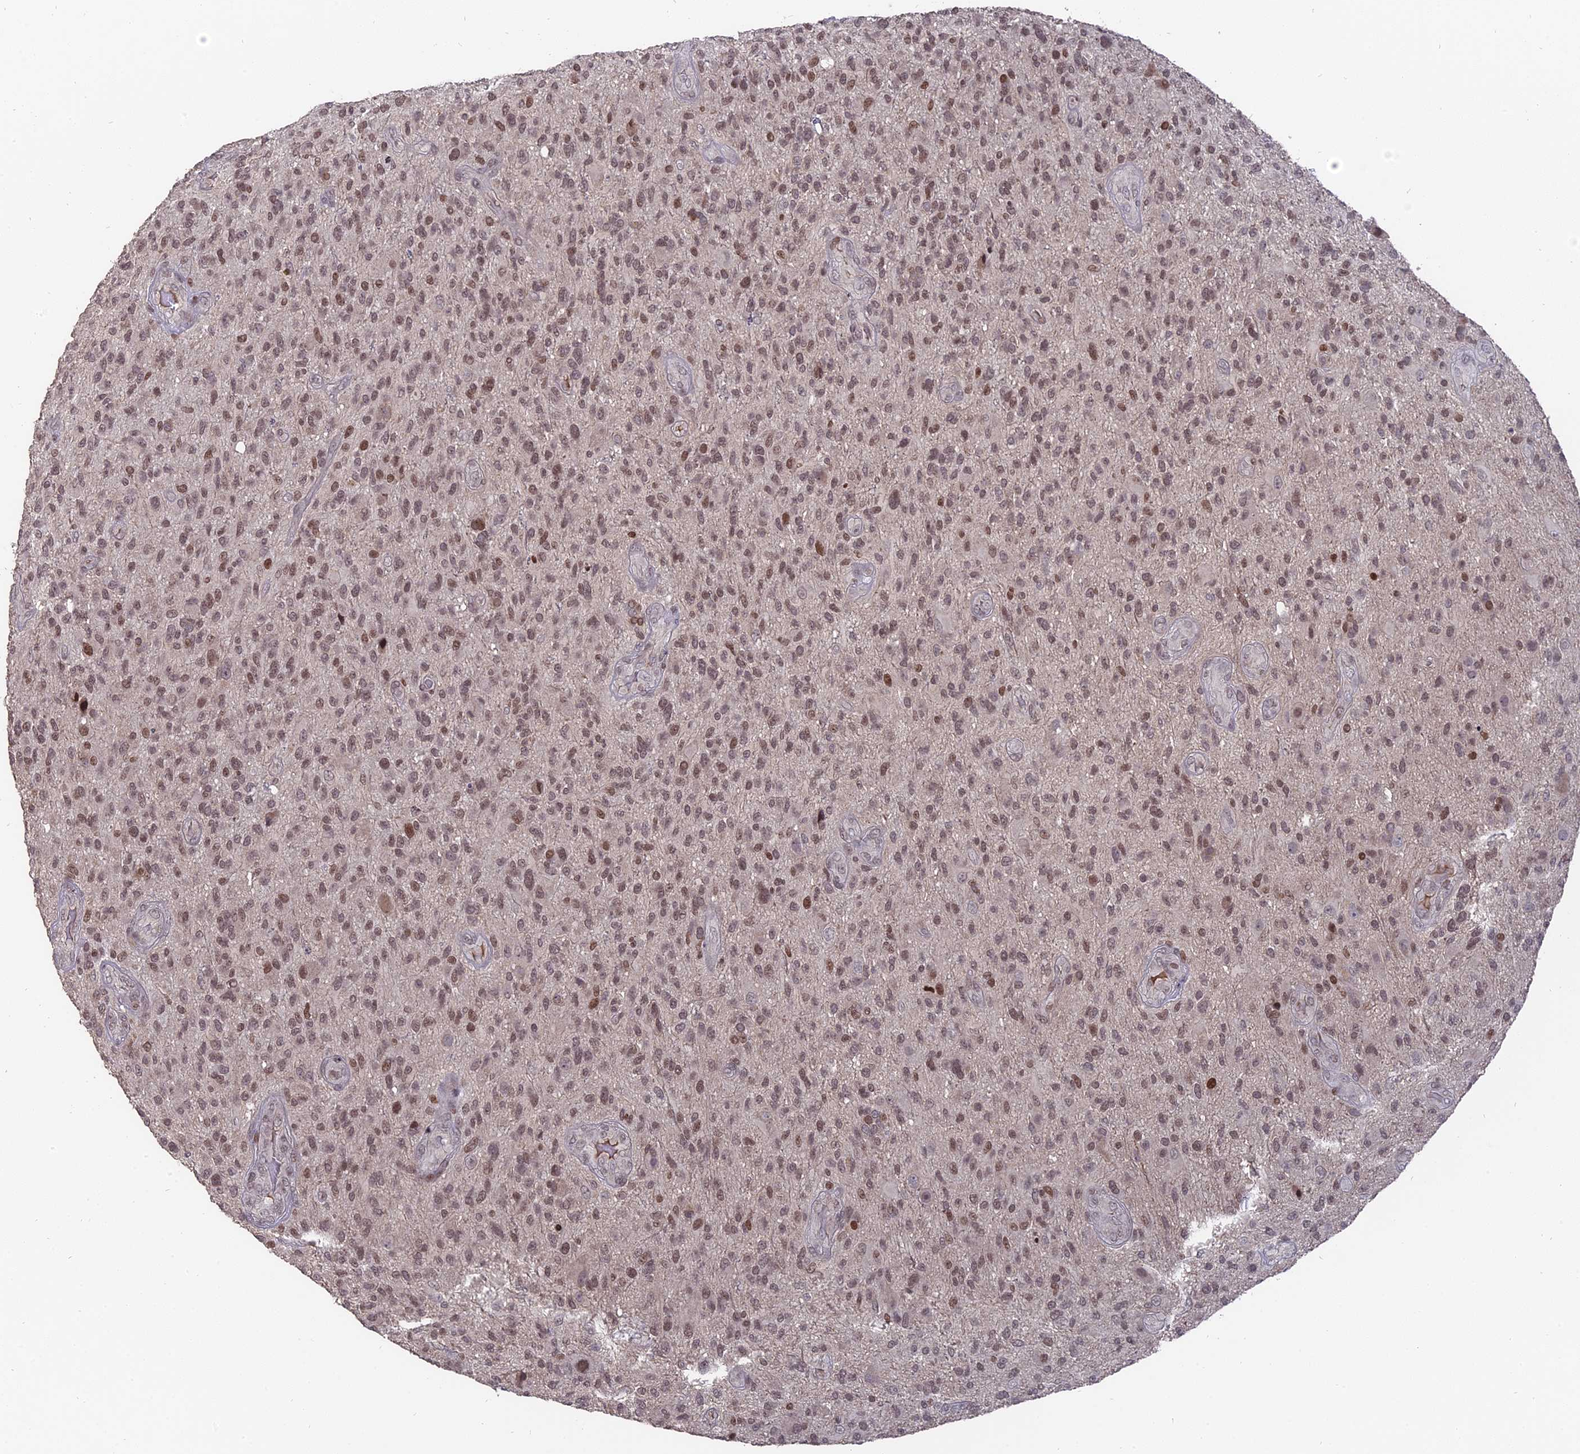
{"staining": {"intensity": "moderate", "quantity": ">75%", "location": "nuclear"}, "tissue": "glioma", "cell_type": "Tumor cells", "image_type": "cancer", "snomed": [{"axis": "morphology", "description": "Glioma, malignant, High grade"}, {"axis": "topography", "description": "Brain"}], "caption": "IHC staining of malignant glioma (high-grade), which demonstrates medium levels of moderate nuclear positivity in about >75% of tumor cells indicating moderate nuclear protein positivity. The staining was performed using DAB (3,3'-diaminobenzidine) (brown) for protein detection and nuclei were counterstained in hematoxylin (blue).", "gene": "NR1H3", "patient": {"sex": "male", "age": 47}}